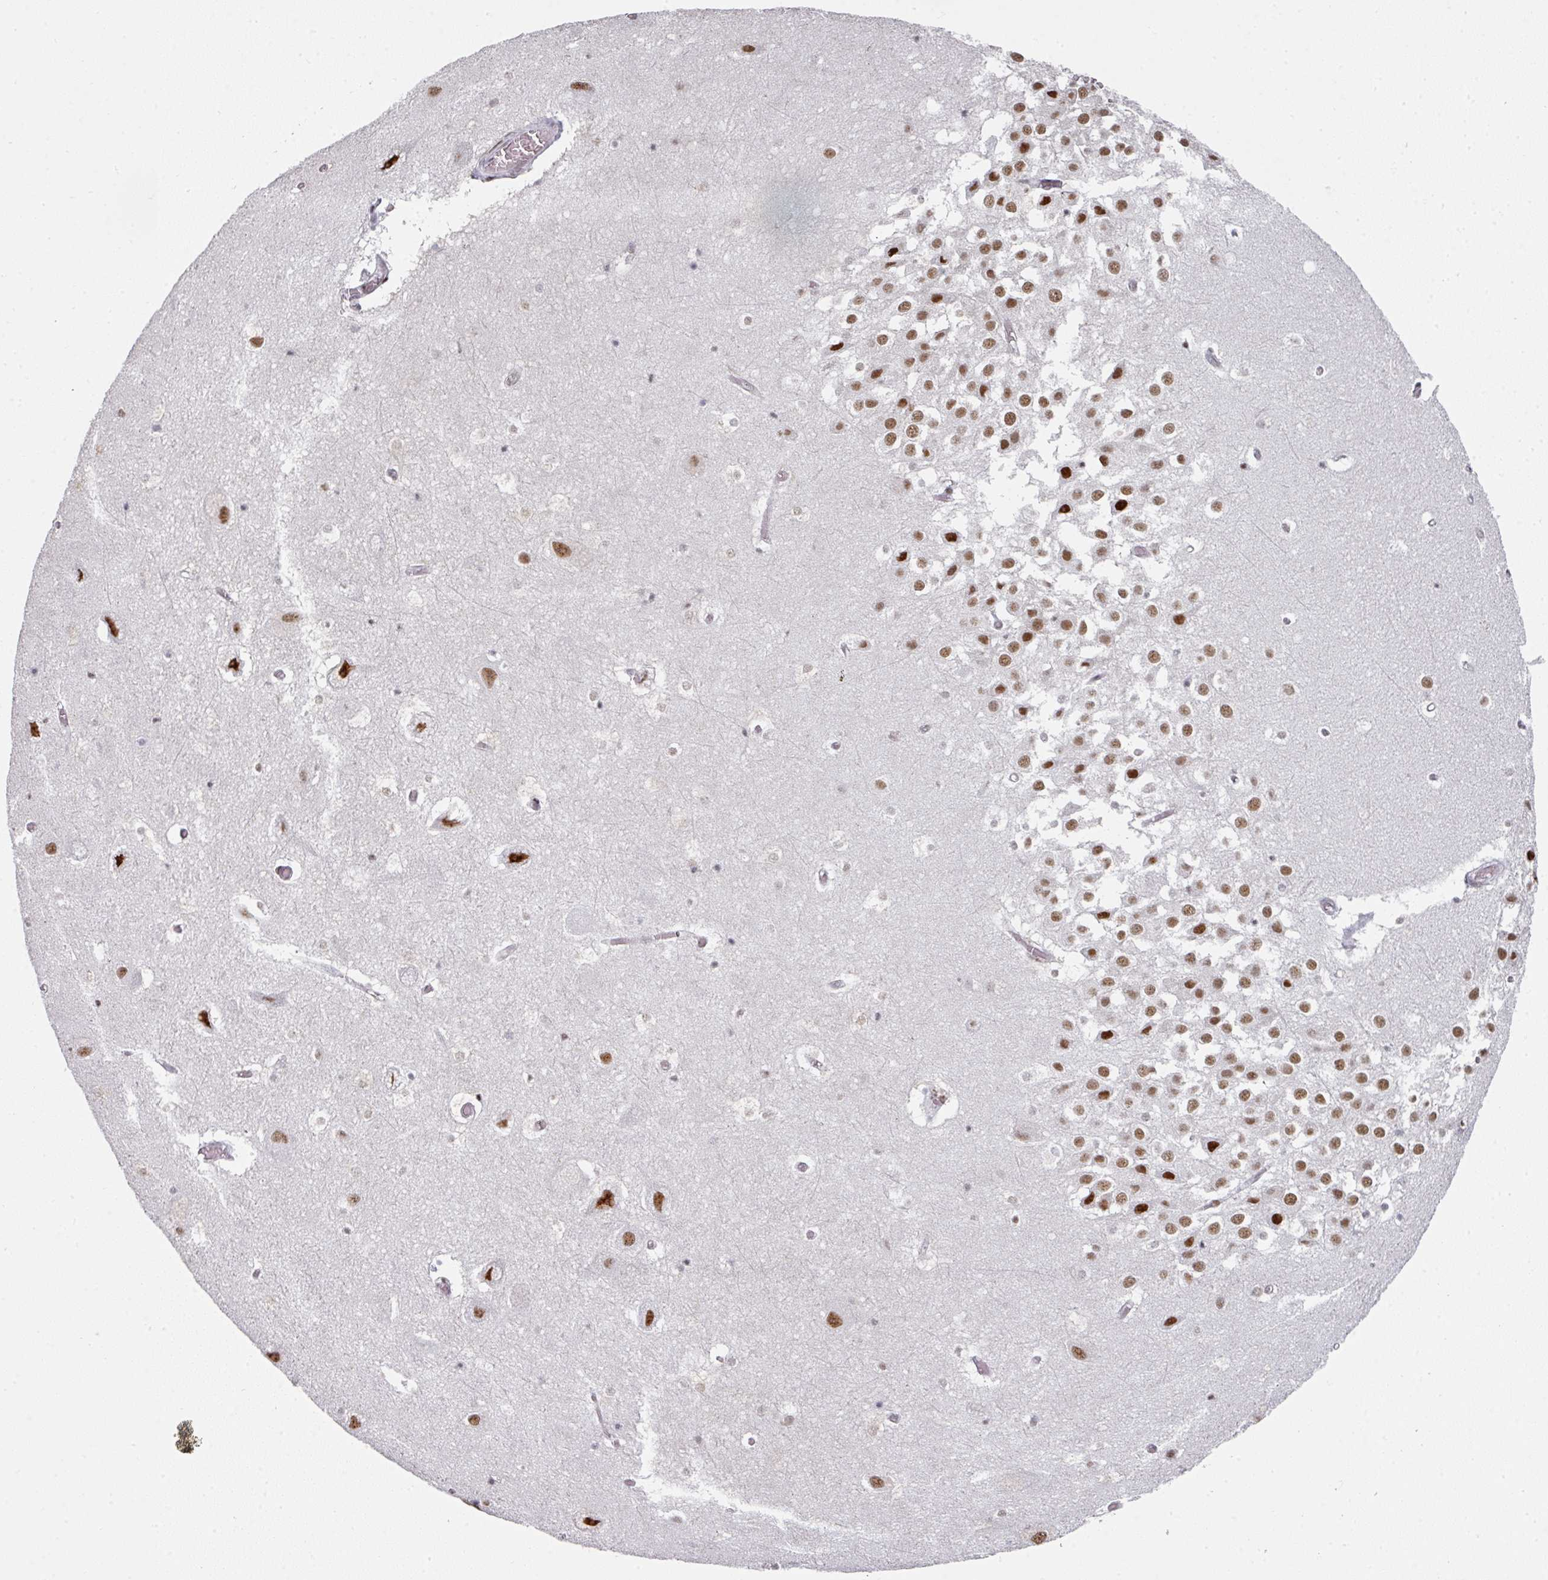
{"staining": {"intensity": "moderate", "quantity": "<25%", "location": "nuclear"}, "tissue": "hippocampus", "cell_type": "Glial cells", "image_type": "normal", "snomed": [{"axis": "morphology", "description": "Normal tissue, NOS"}, {"axis": "topography", "description": "Hippocampus"}], "caption": "A photomicrograph showing moderate nuclear expression in approximately <25% of glial cells in unremarkable hippocampus, as visualized by brown immunohistochemical staining.", "gene": "SF3B5", "patient": {"sex": "female", "age": 52}}